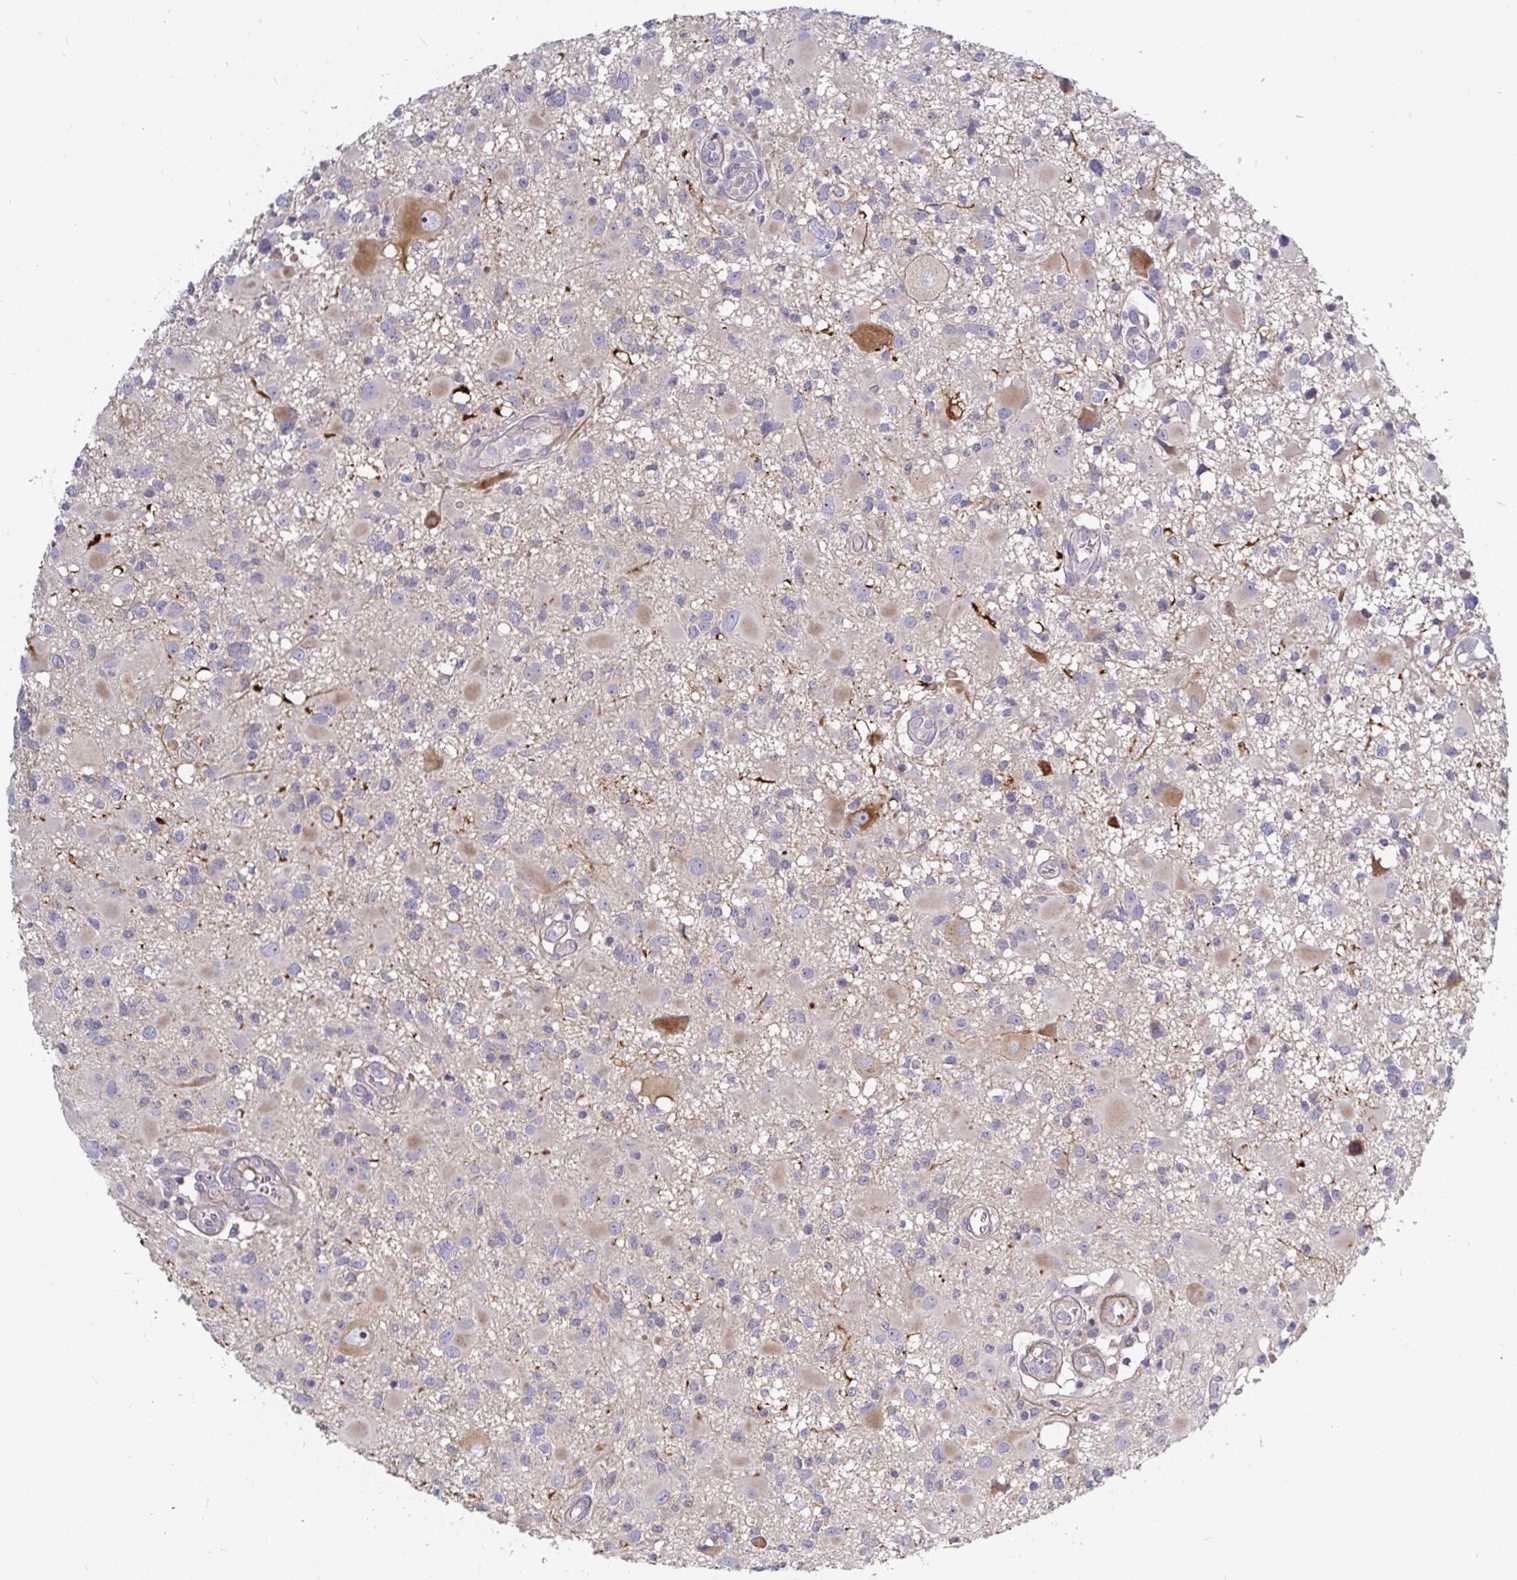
{"staining": {"intensity": "negative", "quantity": "none", "location": "none"}, "tissue": "glioma", "cell_type": "Tumor cells", "image_type": "cancer", "snomed": [{"axis": "morphology", "description": "Glioma, malignant, High grade"}, {"axis": "topography", "description": "Brain"}], "caption": "Immunohistochemical staining of human malignant glioma (high-grade) demonstrates no significant staining in tumor cells.", "gene": "SSH2", "patient": {"sex": "male", "age": 54}}